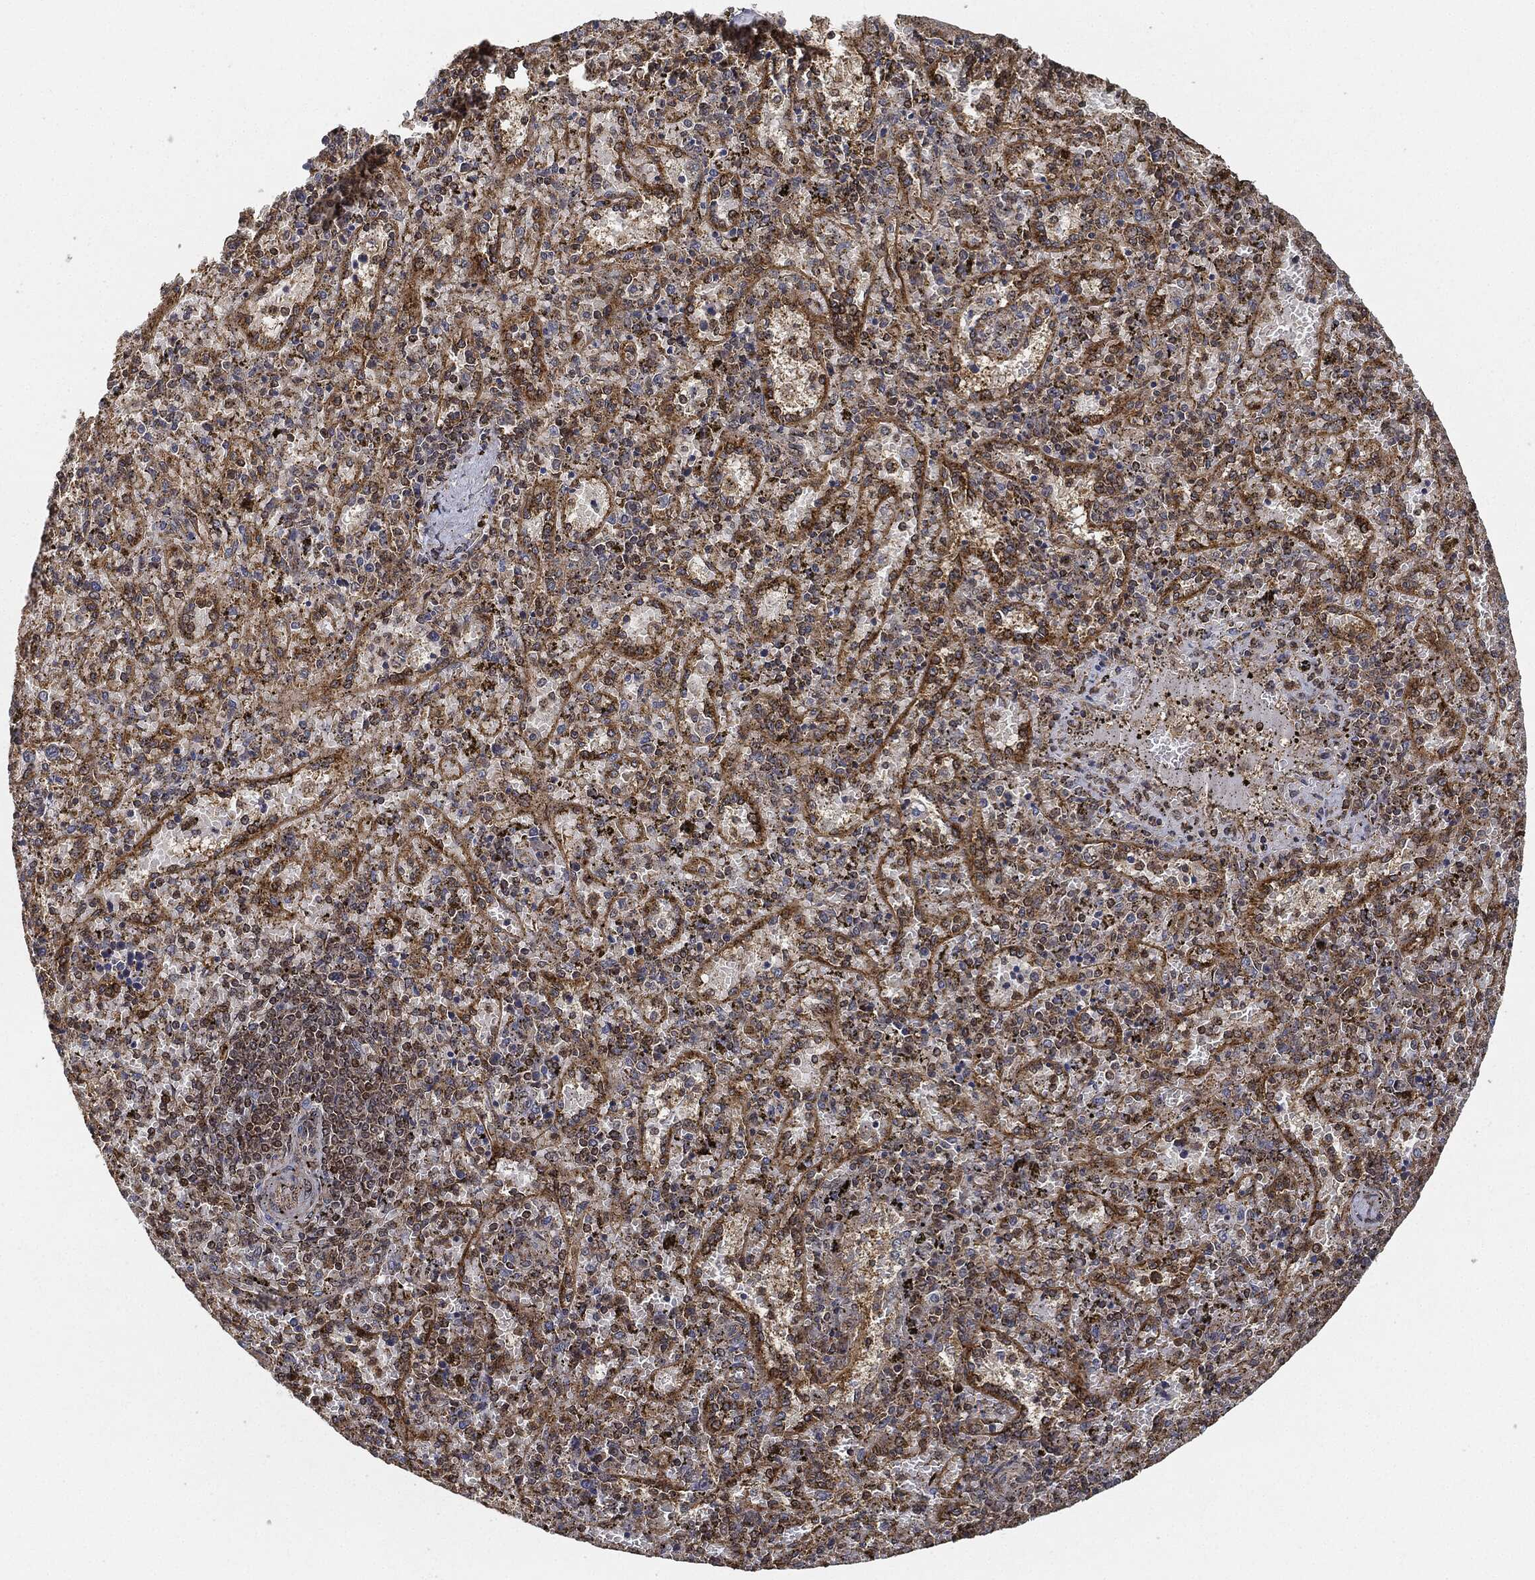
{"staining": {"intensity": "moderate", "quantity": "25%-75%", "location": "cytoplasmic/membranous"}, "tissue": "spleen", "cell_type": "Cells in red pulp", "image_type": "normal", "snomed": [{"axis": "morphology", "description": "Normal tissue, NOS"}, {"axis": "topography", "description": "Spleen"}], "caption": "Protein staining of benign spleen exhibits moderate cytoplasmic/membranous positivity in about 25%-75% of cells in red pulp.", "gene": "MAP3K3", "patient": {"sex": "female", "age": 50}}